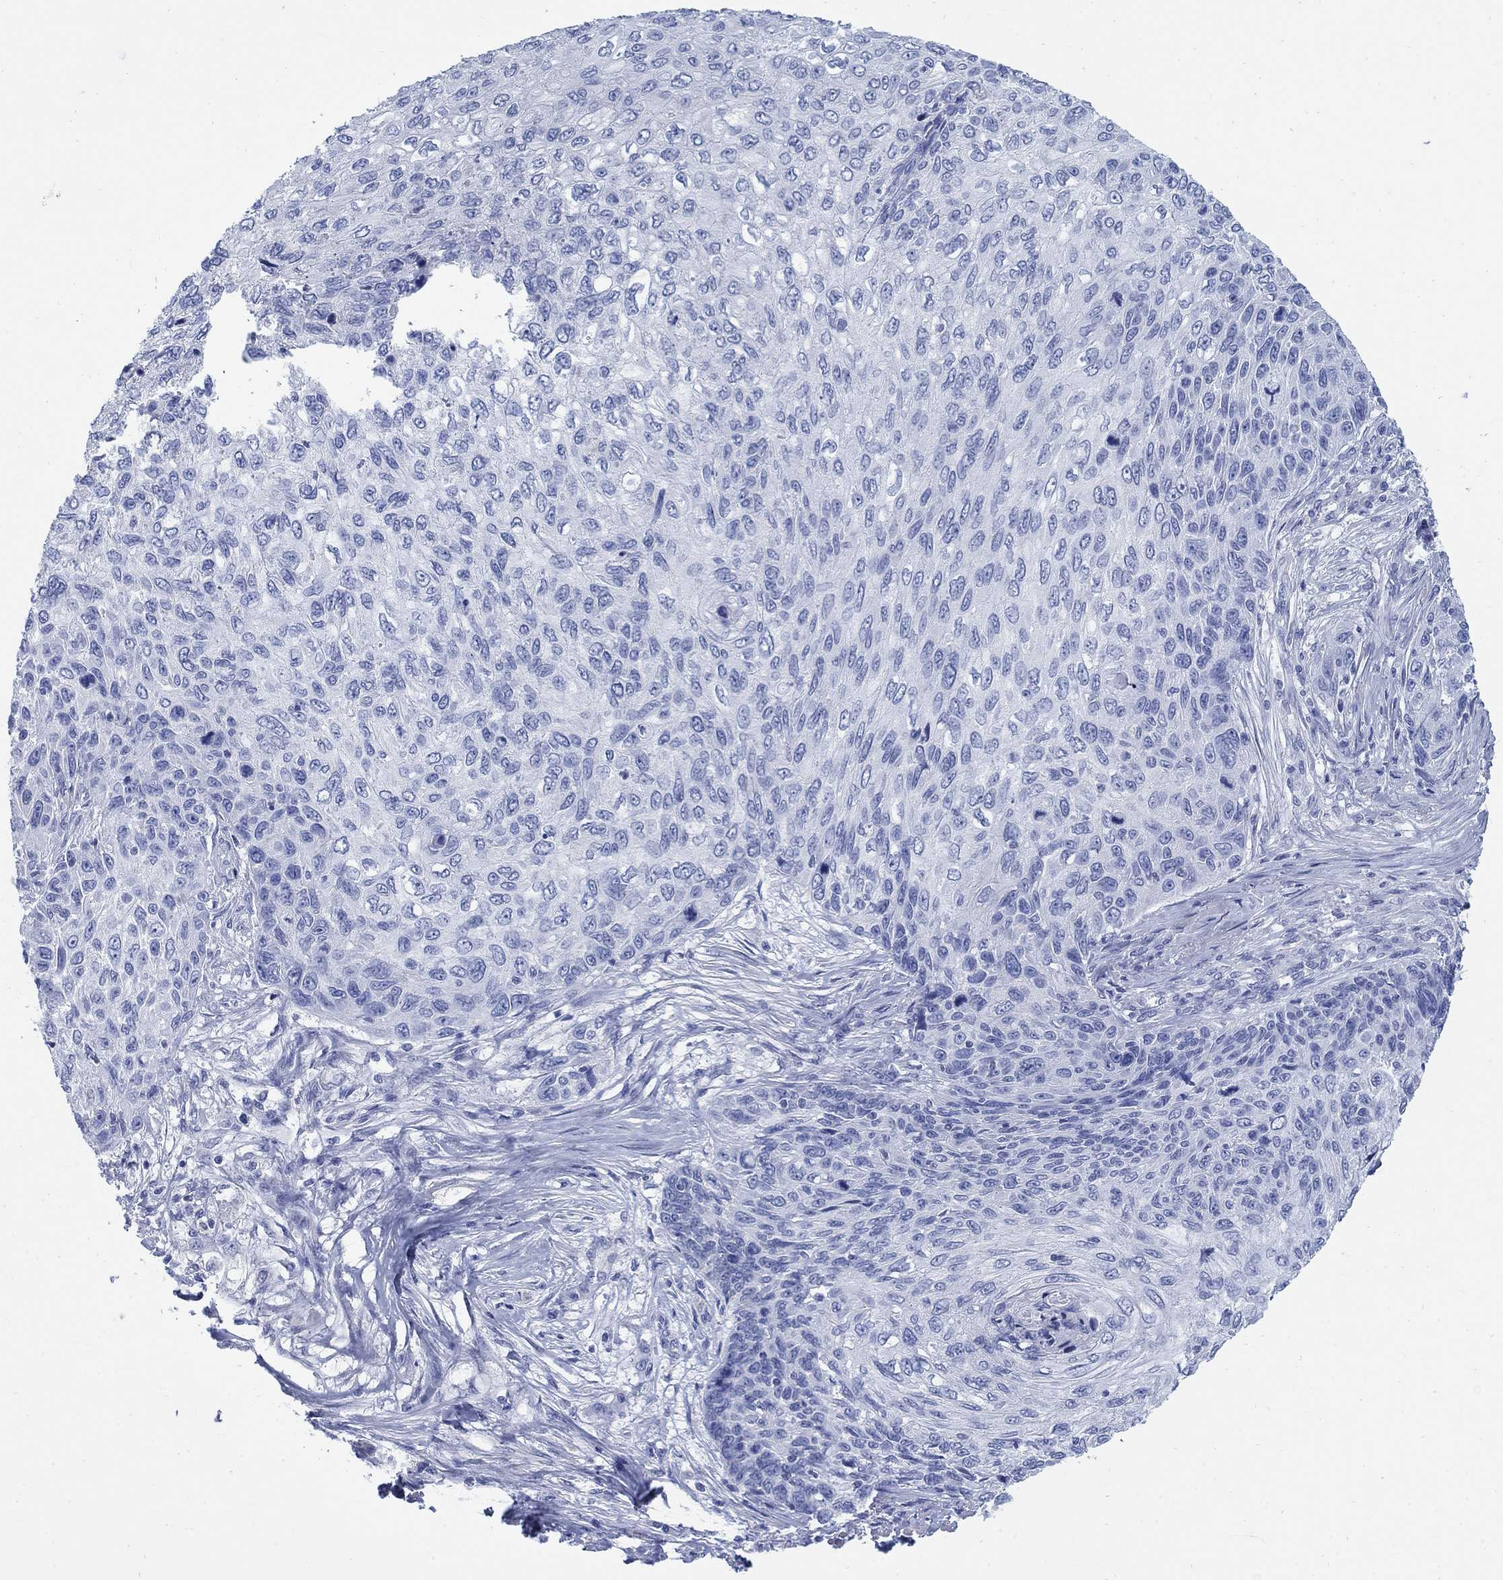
{"staining": {"intensity": "negative", "quantity": "none", "location": "none"}, "tissue": "skin cancer", "cell_type": "Tumor cells", "image_type": "cancer", "snomed": [{"axis": "morphology", "description": "Squamous cell carcinoma, NOS"}, {"axis": "topography", "description": "Skin"}], "caption": "Human skin cancer (squamous cell carcinoma) stained for a protein using IHC shows no staining in tumor cells.", "gene": "SCCPDH", "patient": {"sex": "male", "age": 92}}